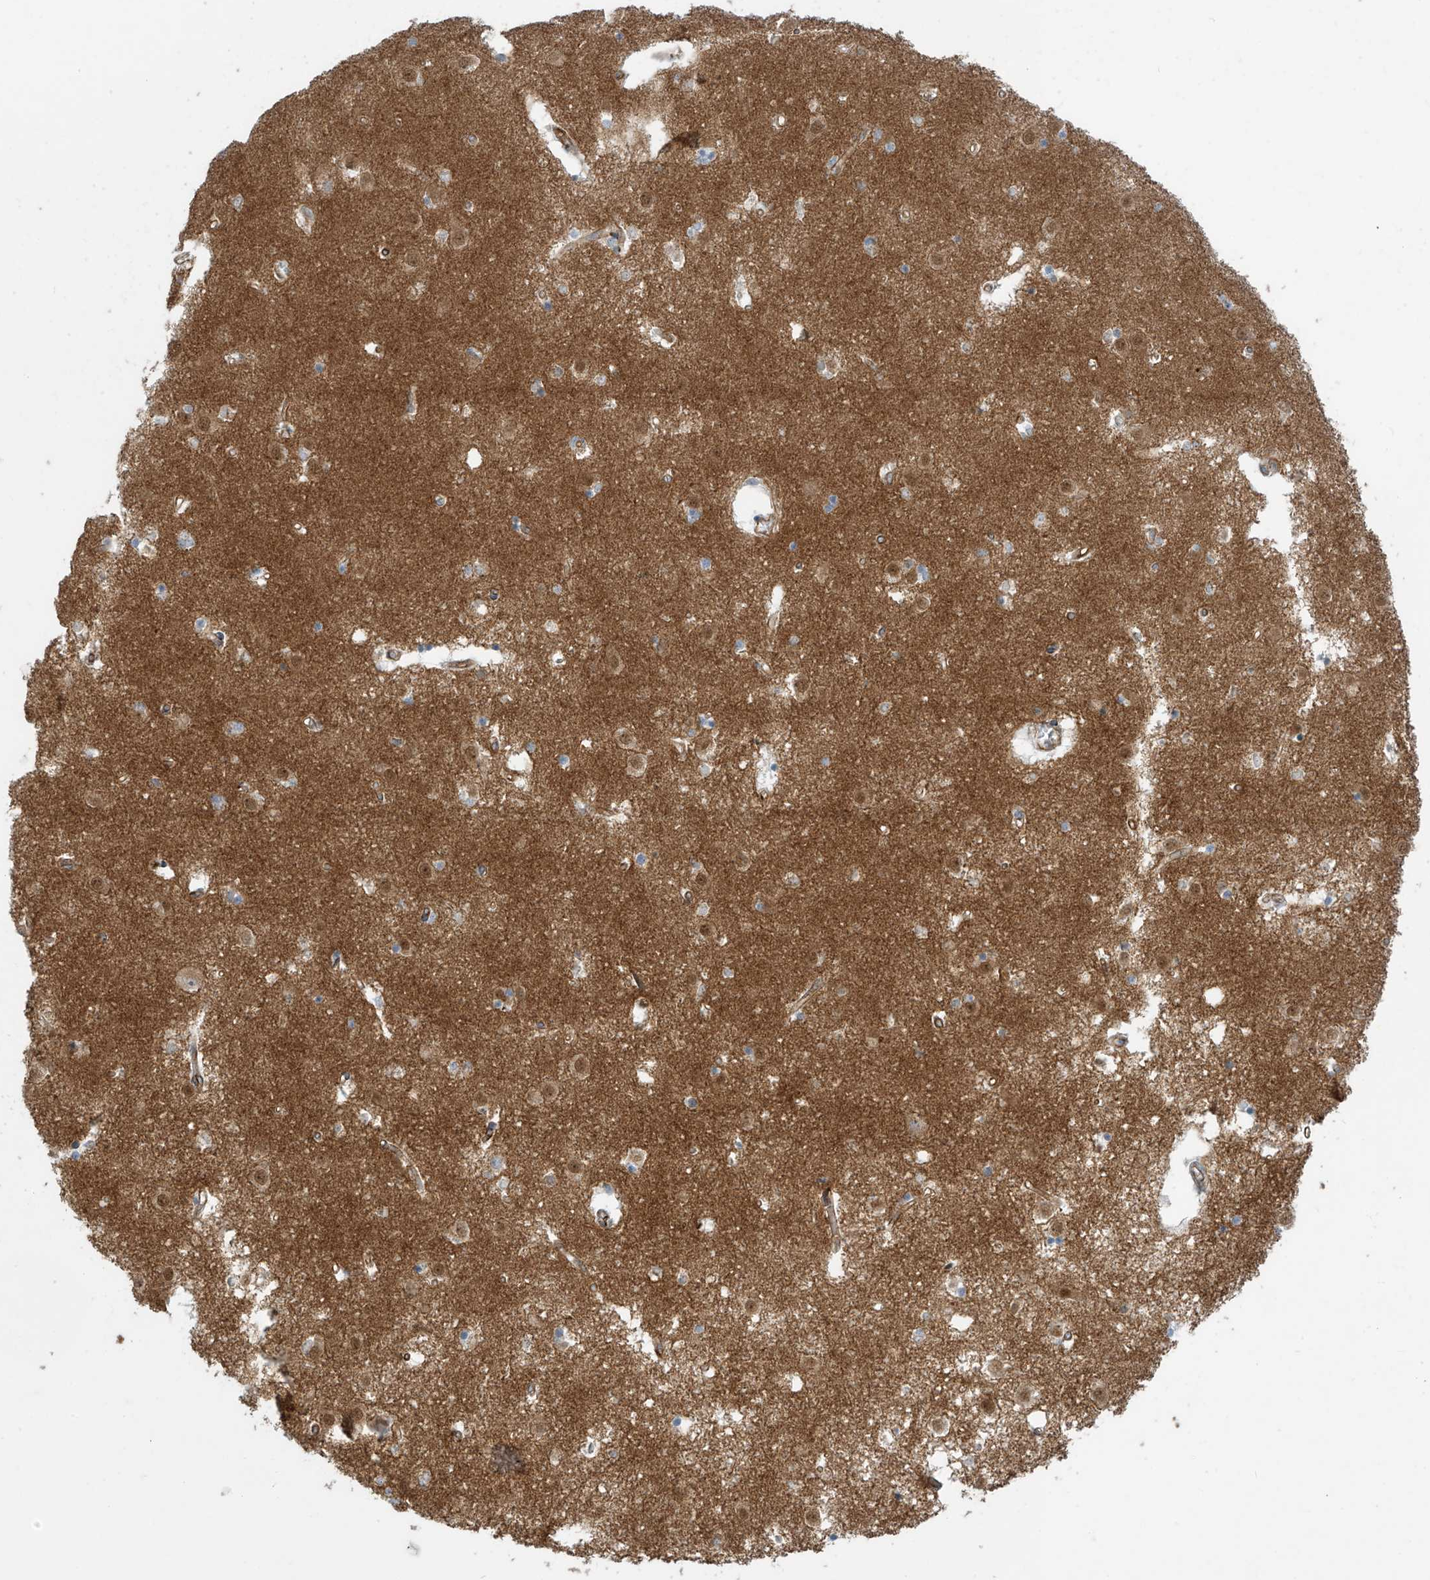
{"staining": {"intensity": "negative", "quantity": "none", "location": "none"}, "tissue": "caudate", "cell_type": "Glial cells", "image_type": "normal", "snomed": [{"axis": "morphology", "description": "Normal tissue, NOS"}, {"axis": "topography", "description": "Lateral ventricle wall"}], "caption": "The photomicrograph displays no staining of glial cells in unremarkable caudate.", "gene": "LZTS3", "patient": {"sex": "male", "age": 45}}